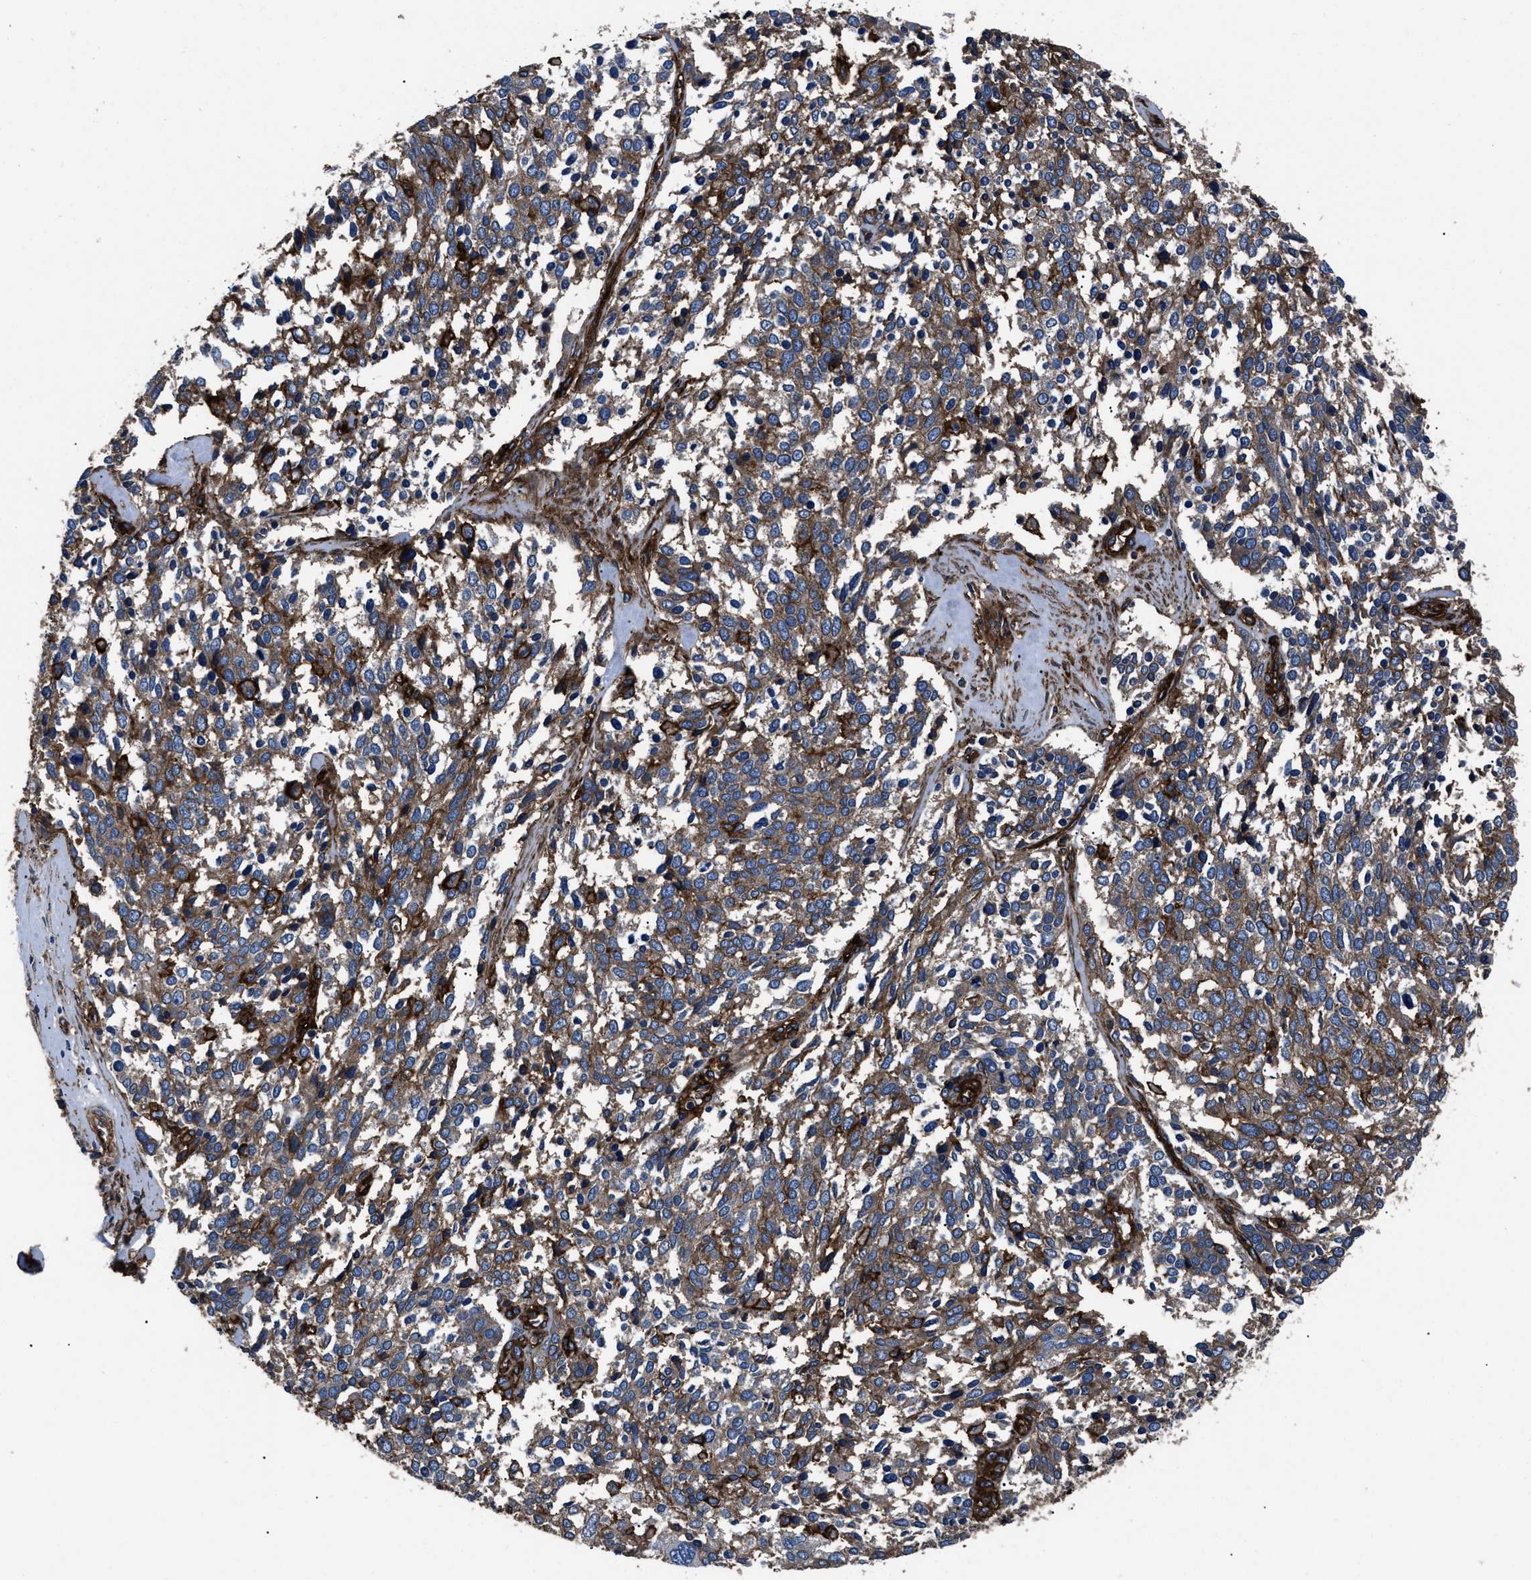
{"staining": {"intensity": "moderate", "quantity": "25%-75%", "location": "cytoplasmic/membranous"}, "tissue": "ovarian cancer", "cell_type": "Tumor cells", "image_type": "cancer", "snomed": [{"axis": "morphology", "description": "Cystadenocarcinoma, serous, NOS"}, {"axis": "topography", "description": "Ovary"}], "caption": "Ovarian cancer (serous cystadenocarcinoma) tissue reveals moderate cytoplasmic/membranous staining in about 25%-75% of tumor cells", "gene": "CD276", "patient": {"sex": "female", "age": 44}}